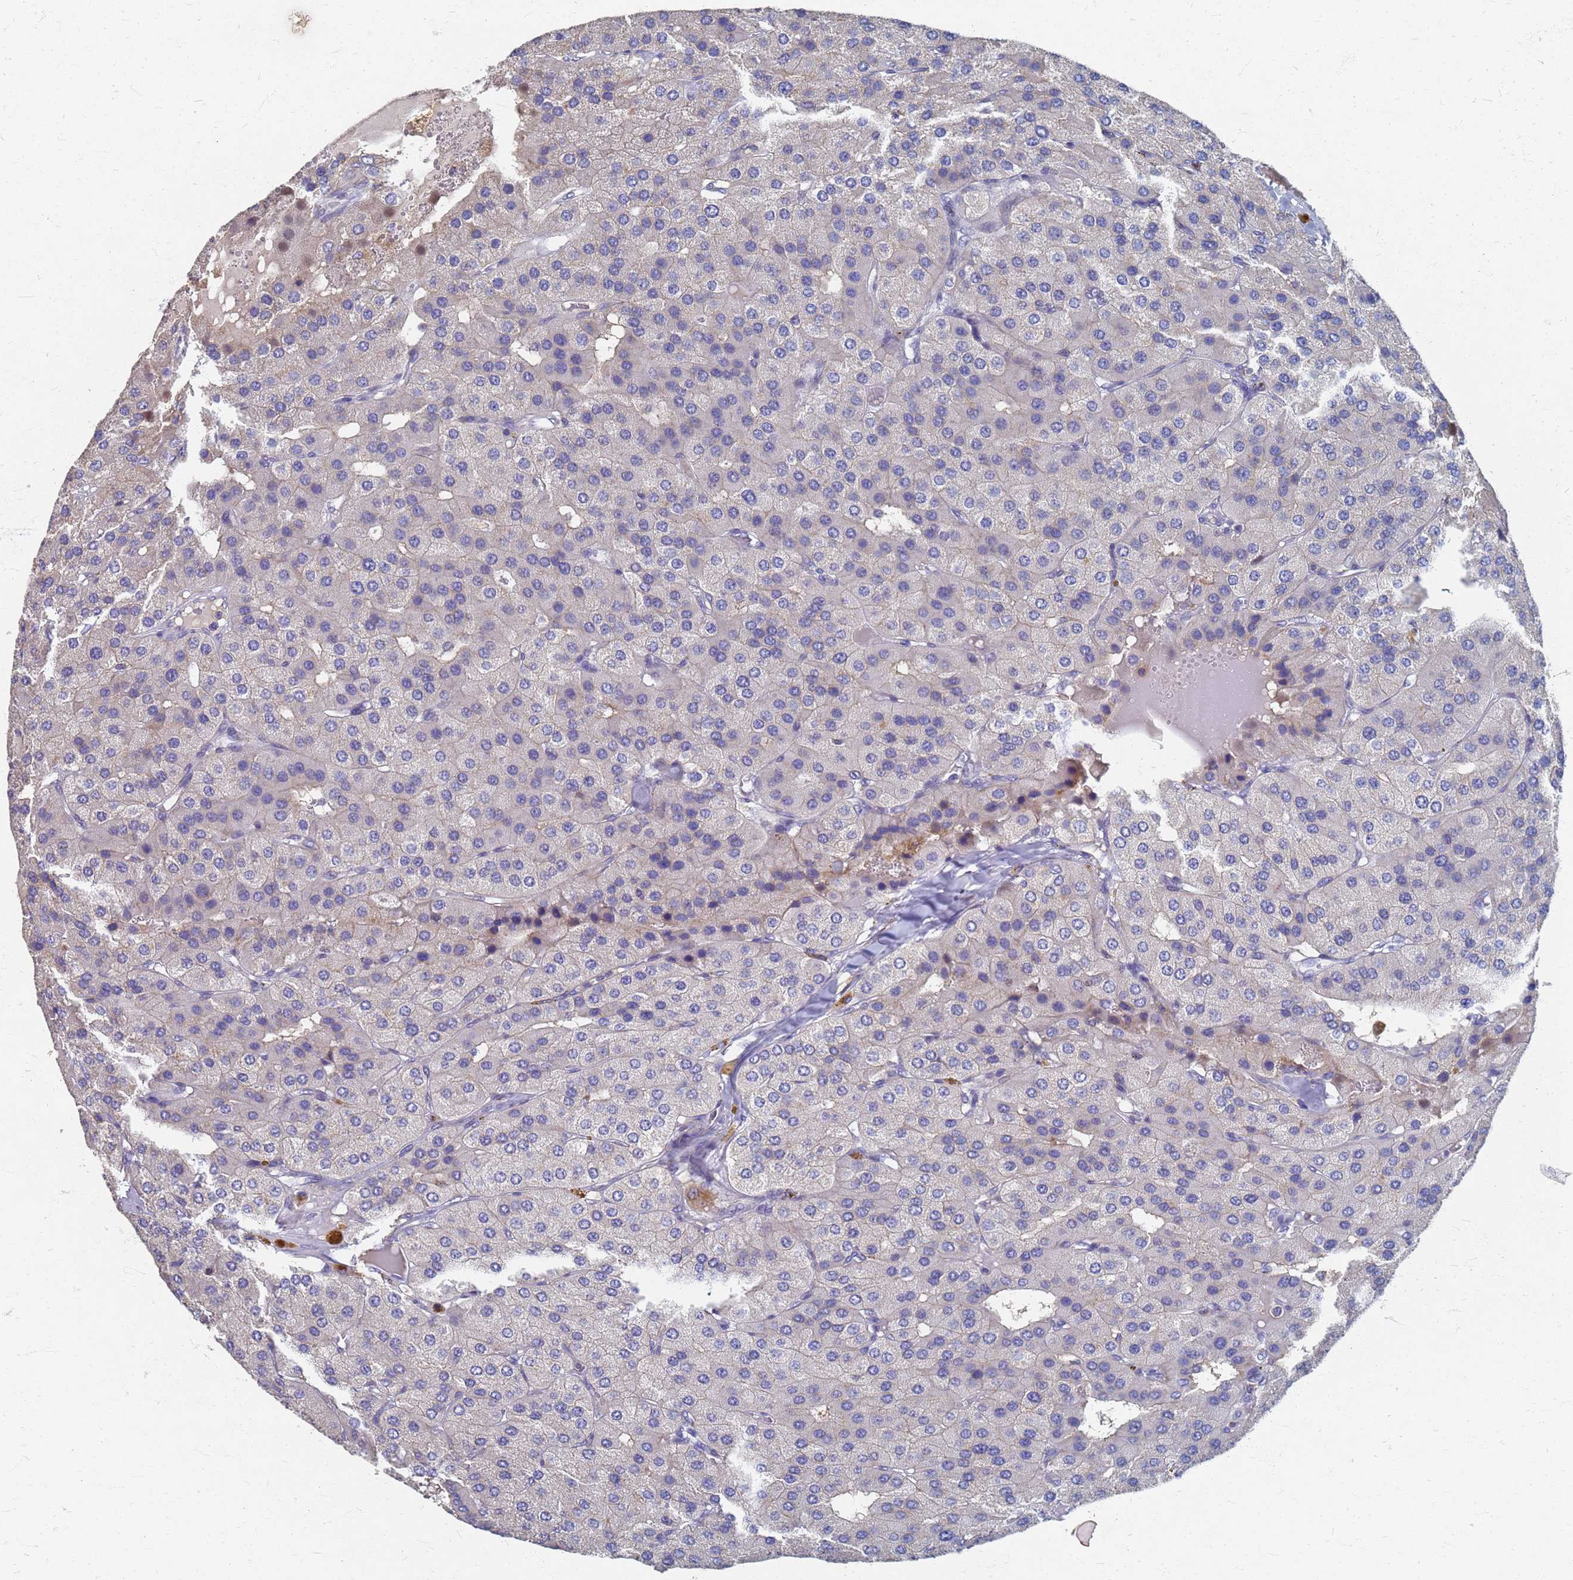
{"staining": {"intensity": "negative", "quantity": "none", "location": "none"}, "tissue": "parathyroid gland", "cell_type": "Glandular cells", "image_type": "normal", "snomed": [{"axis": "morphology", "description": "Normal tissue, NOS"}, {"axis": "morphology", "description": "Adenoma, NOS"}, {"axis": "topography", "description": "Parathyroid gland"}], "caption": "Glandular cells show no significant protein staining in benign parathyroid gland.", "gene": "KRCC1", "patient": {"sex": "female", "age": 86}}